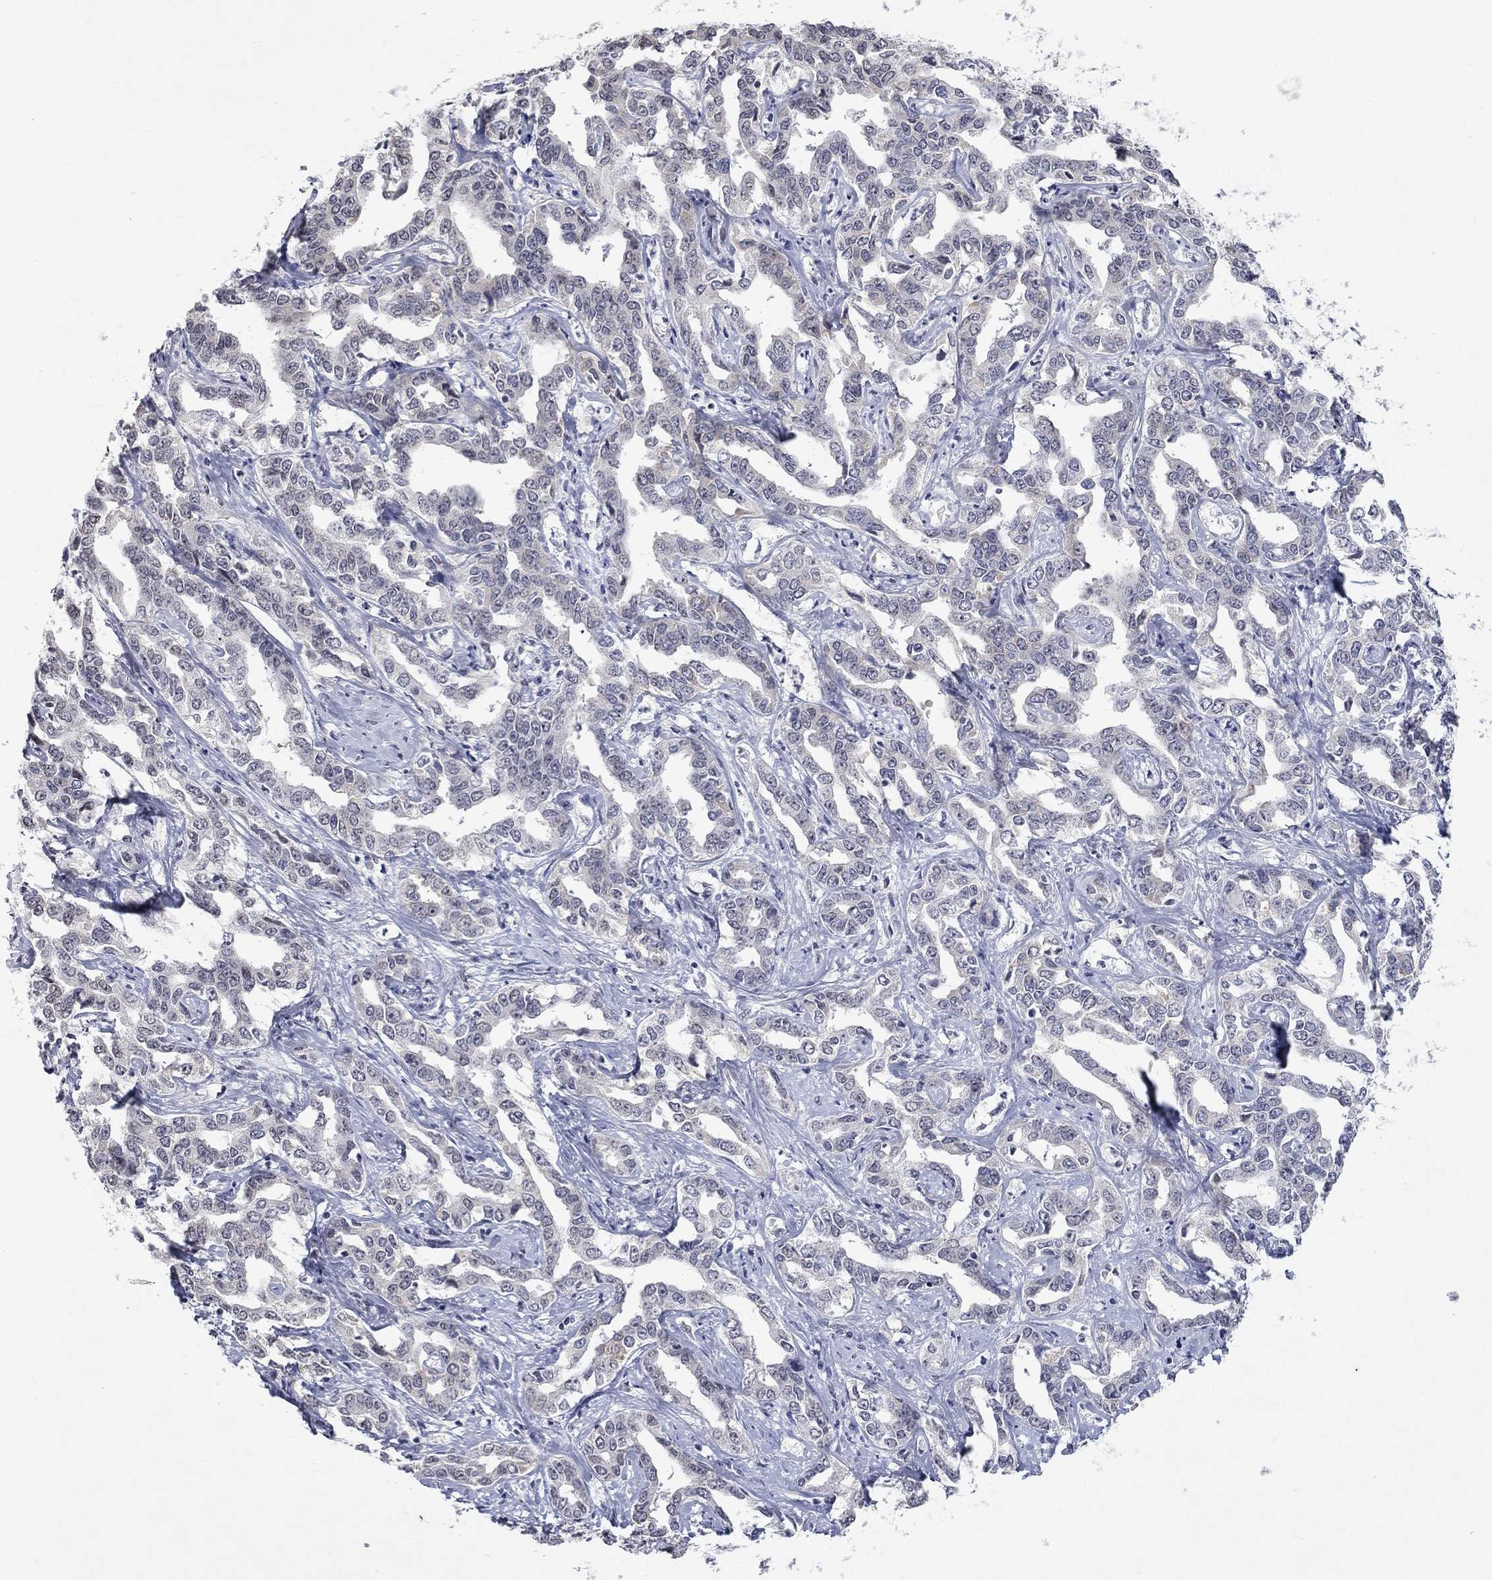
{"staining": {"intensity": "negative", "quantity": "none", "location": "none"}, "tissue": "liver cancer", "cell_type": "Tumor cells", "image_type": "cancer", "snomed": [{"axis": "morphology", "description": "Cholangiocarcinoma"}, {"axis": "topography", "description": "Liver"}], "caption": "This is an immunohistochemistry (IHC) micrograph of cholangiocarcinoma (liver). There is no expression in tumor cells.", "gene": "TMEM143", "patient": {"sex": "male", "age": 59}}